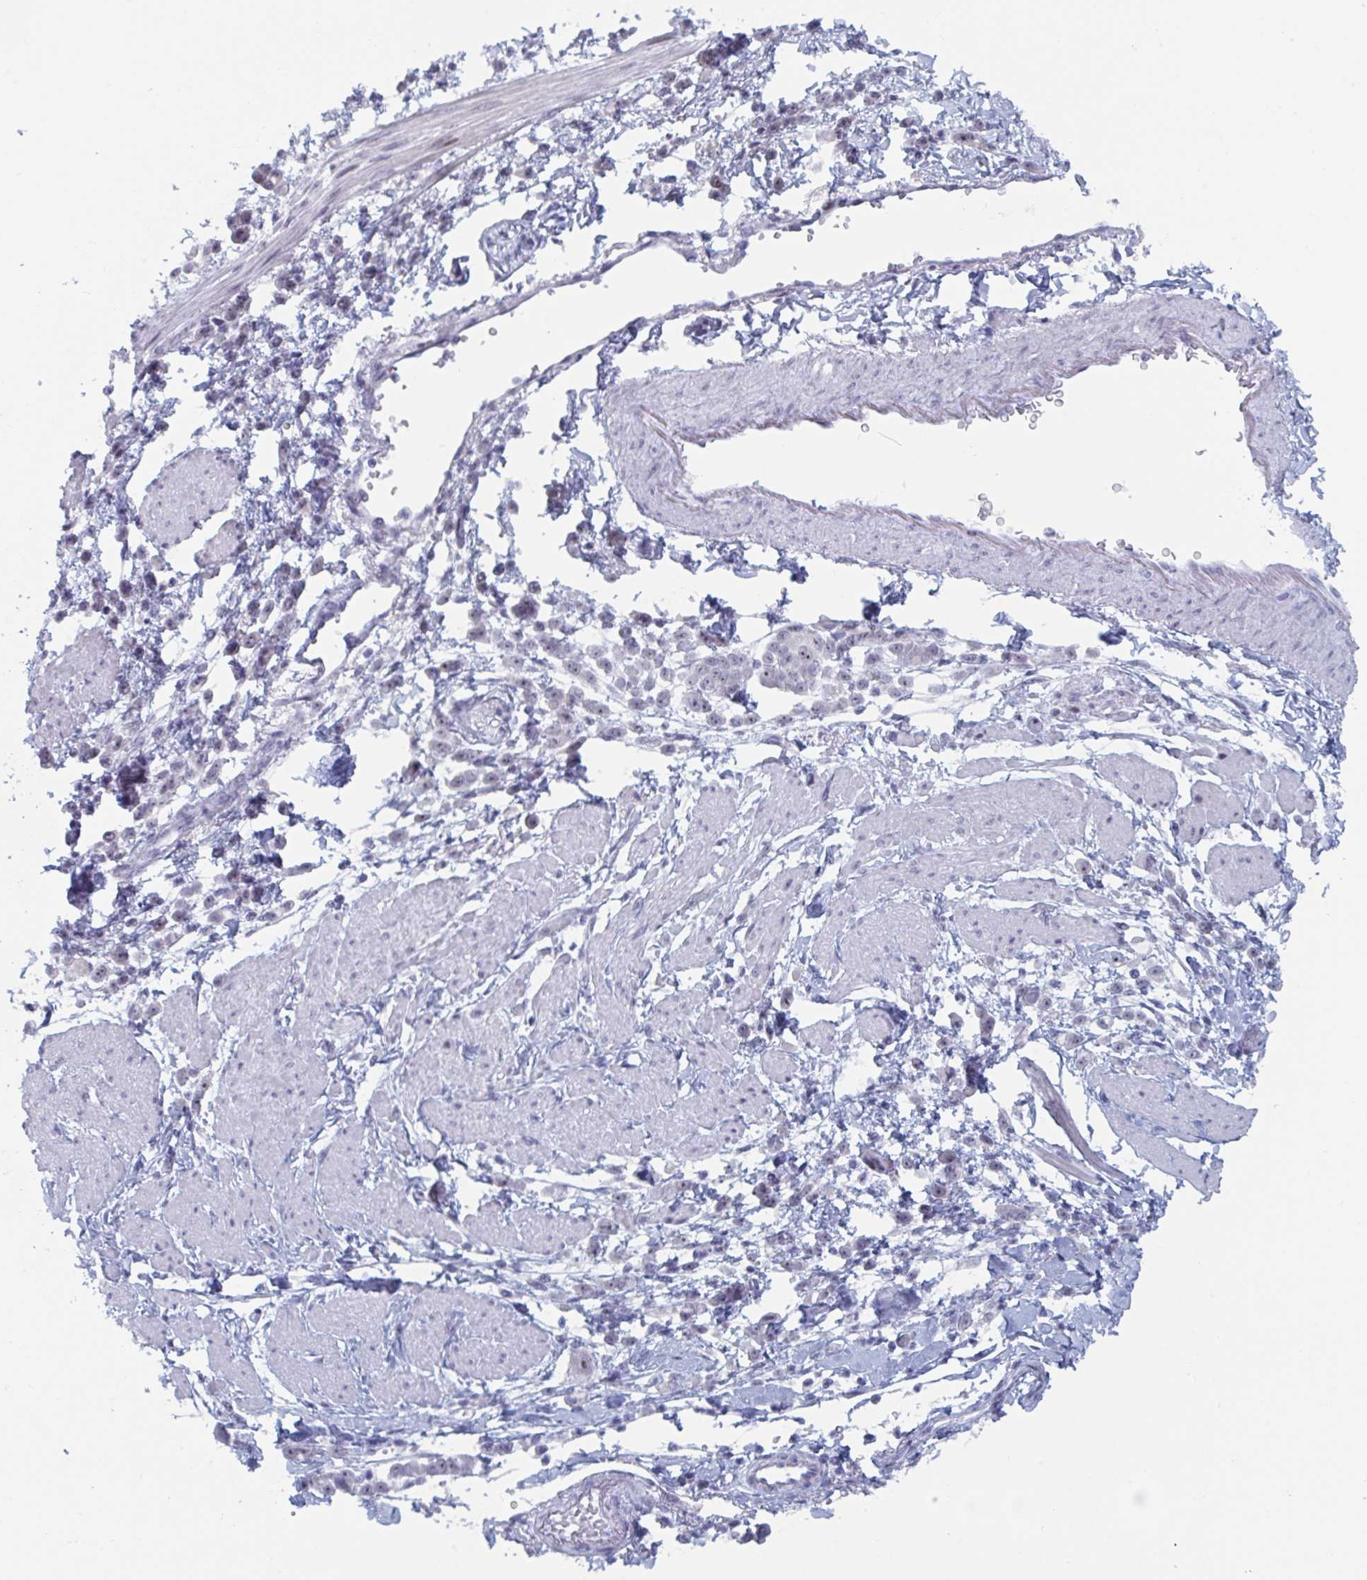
{"staining": {"intensity": "weak", "quantity": "25%-75%", "location": "nuclear"}, "tissue": "pancreatic cancer", "cell_type": "Tumor cells", "image_type": "cancer", "snomed": [{"axis": "morphology", "description": "Normal tissue, NOS"}, {"axis": "morphology", "description": "Adenocarcinoma, NOS"}, {"axis": "topography", "description": "Pancreas"}], "caption": "Brown immunohistochemical staining in human pancreatic cancer demonstrates weak nuclear expression in approximately 25%-75% of tumor cells.", "gene": "NR1H2", "patient": {"sex": "female", "age": 64}}